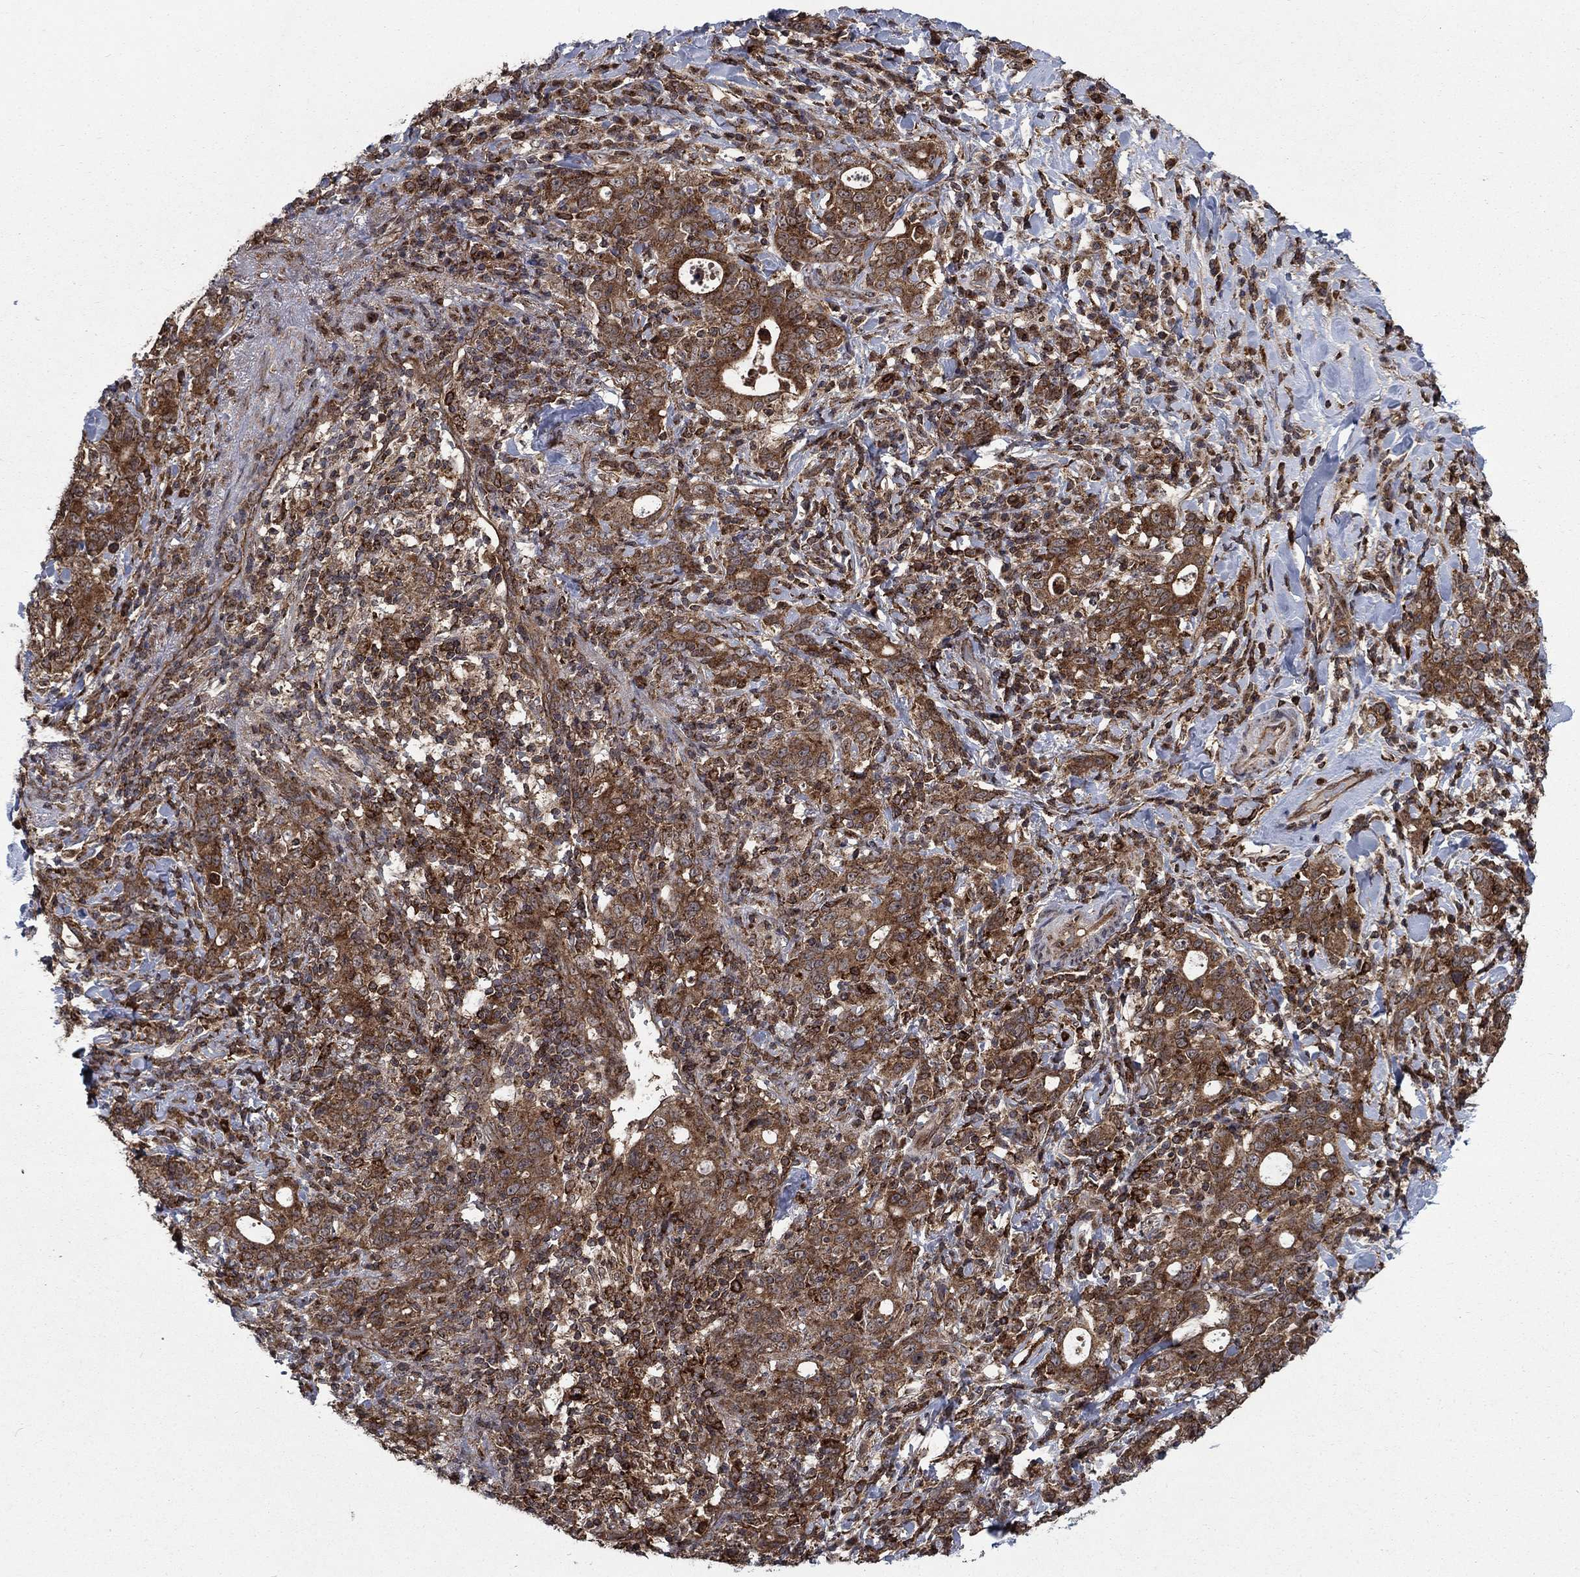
{"staining": {"intensity": "moderate", "quantity": ">75%", "location": "cytoplasmic/membranous"}, "tissue": "stomach cancer", "cell_type": "Tumor cells", "image_type": "cancer", "snomed": [{"axis": "morphology", "description": "Adenocarcinoma, NOS"}, {"axis": "topography", "description": "Stomach"}], "caption": "A medium amount of moderate cytoplasmic/membranous positivity is seen in about >75% of tumor cells in stomach cancer (adenocarcinoma) tissue.", "gene": "IFI35", "patient": {"sex": "male", "age": 79}}